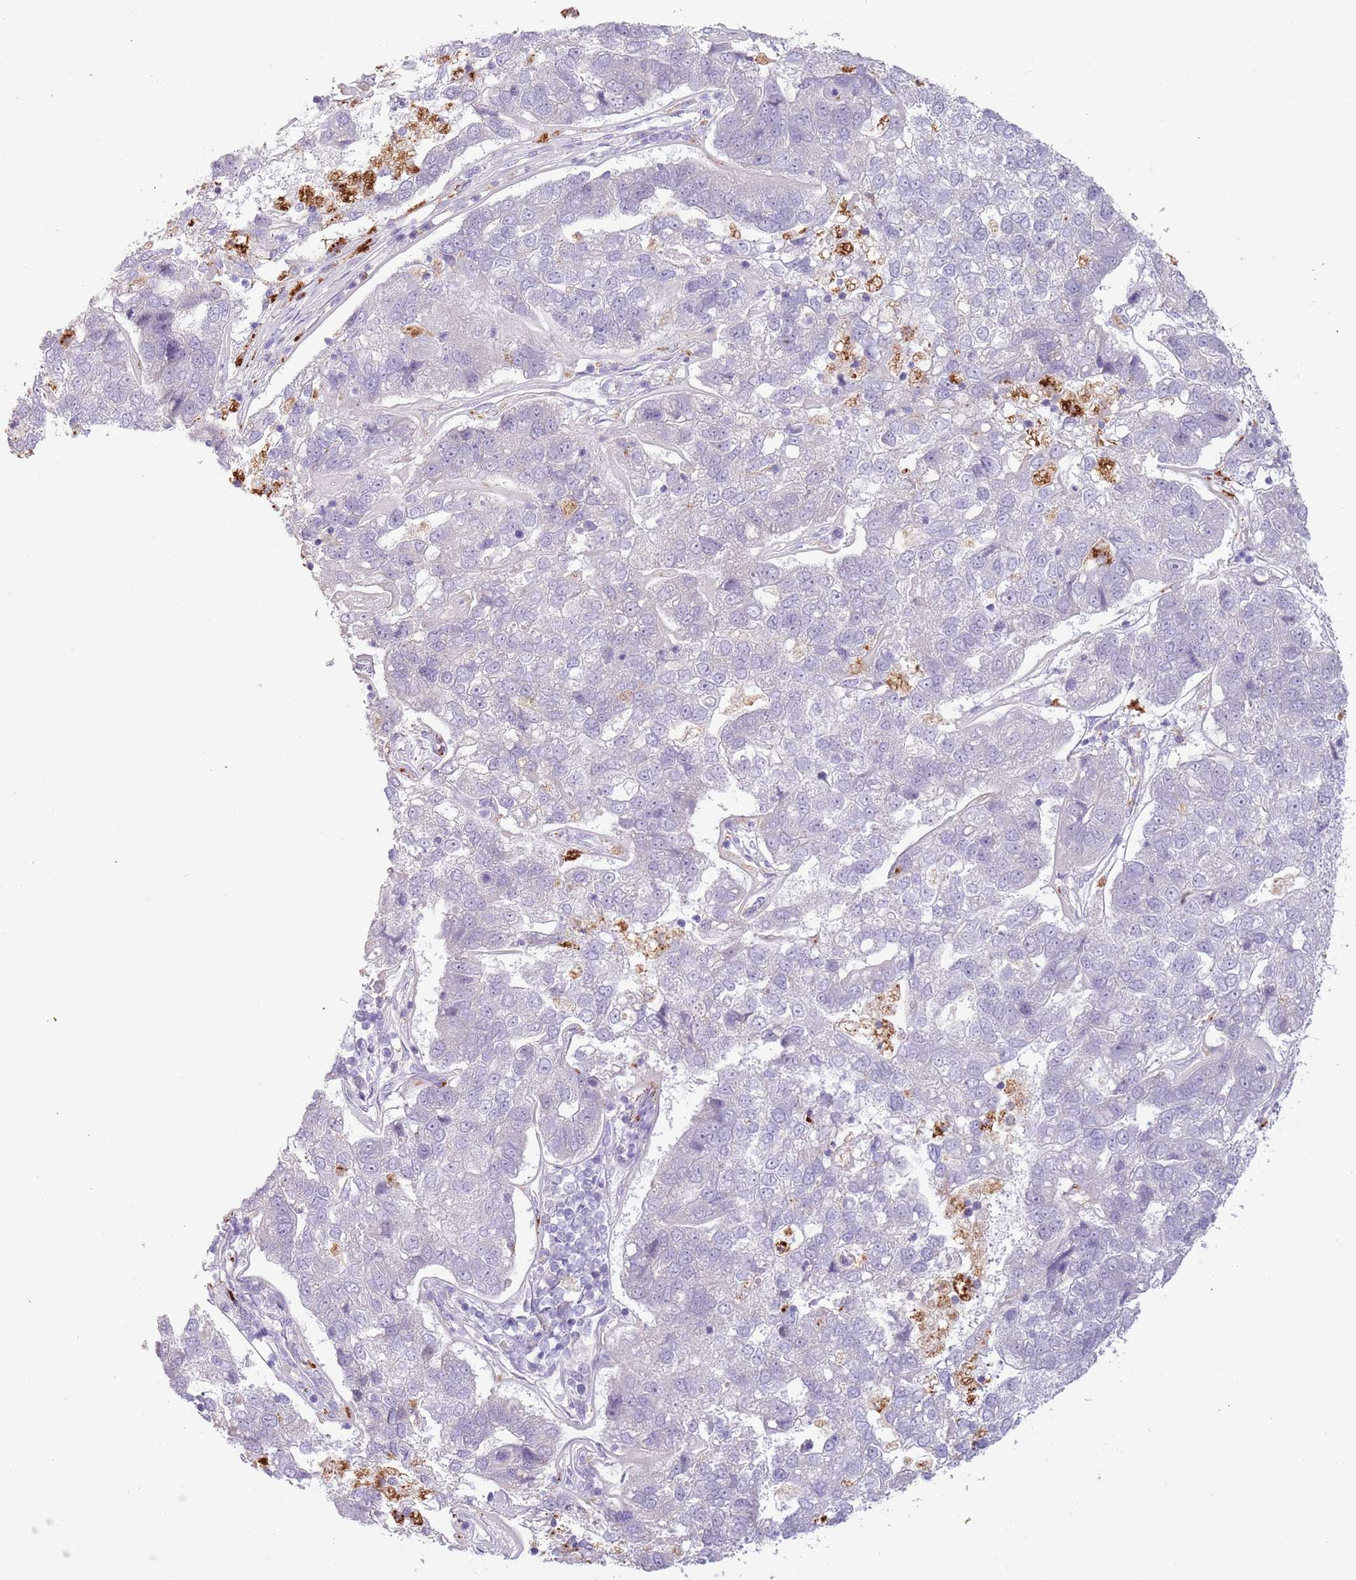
{"staining": {"intensity": "negative", "quantity": "none", "location": "none"}, "tissue": "pancreatic cancer", "cell_type": "Tumor cells", "image_type": "cancer", "snomed": [{"axis": "morphology", "description": "Adenocarcinoma, NOS"}, {"axis": "topography", "description": "Pancreas"}], "caption": "Tumor cells are negative for brown protein staining in pancreatic cancer.", "gene": "NWD2", "patient": {"sex": "female", "age": 61}}